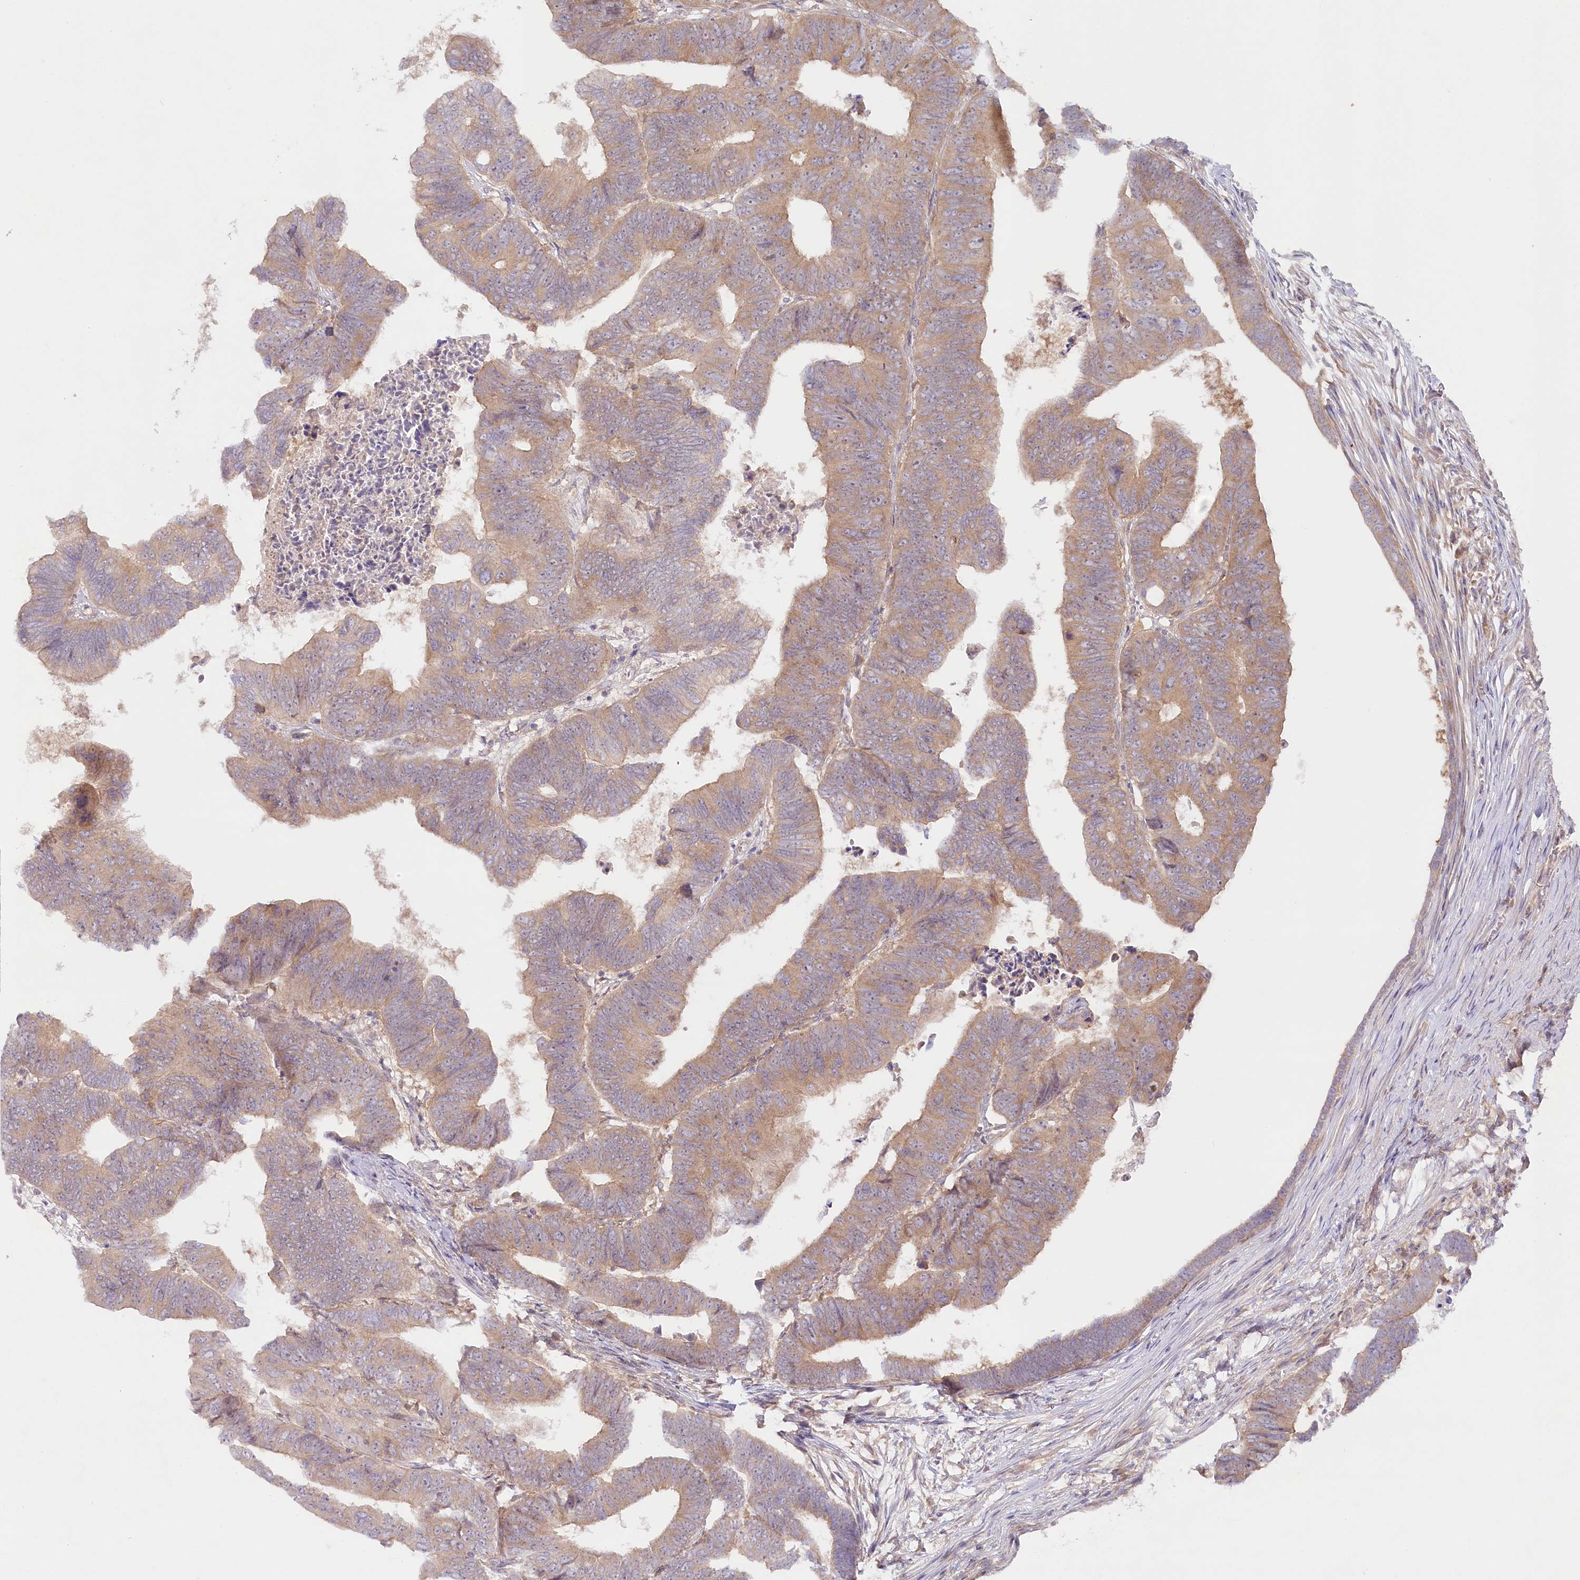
{"staining": {"intensity": "moderate", "quantity": ">75%", "location": "cytoplasmic/membranous"}, "tissue": "colorectal cancer", "cell_type": "Tumor cells", "image_type": "cancer", "snomed": [{"axis": "morphology", "description": "Adenocarcinoma, NOS"}, {"axis": "topography", "description": "Rectum"}], "caption": "The histopathology image displays a brown stain indicating the presence of a protein in the cytoplasmic/membranous of tumor cells in colorectal adenocarcinoma. The protein of interest is shown in brown color, while the nuclei are stained blue.", "gene": "TNIP1", "patient": {"sex": "female", "age": 65}}